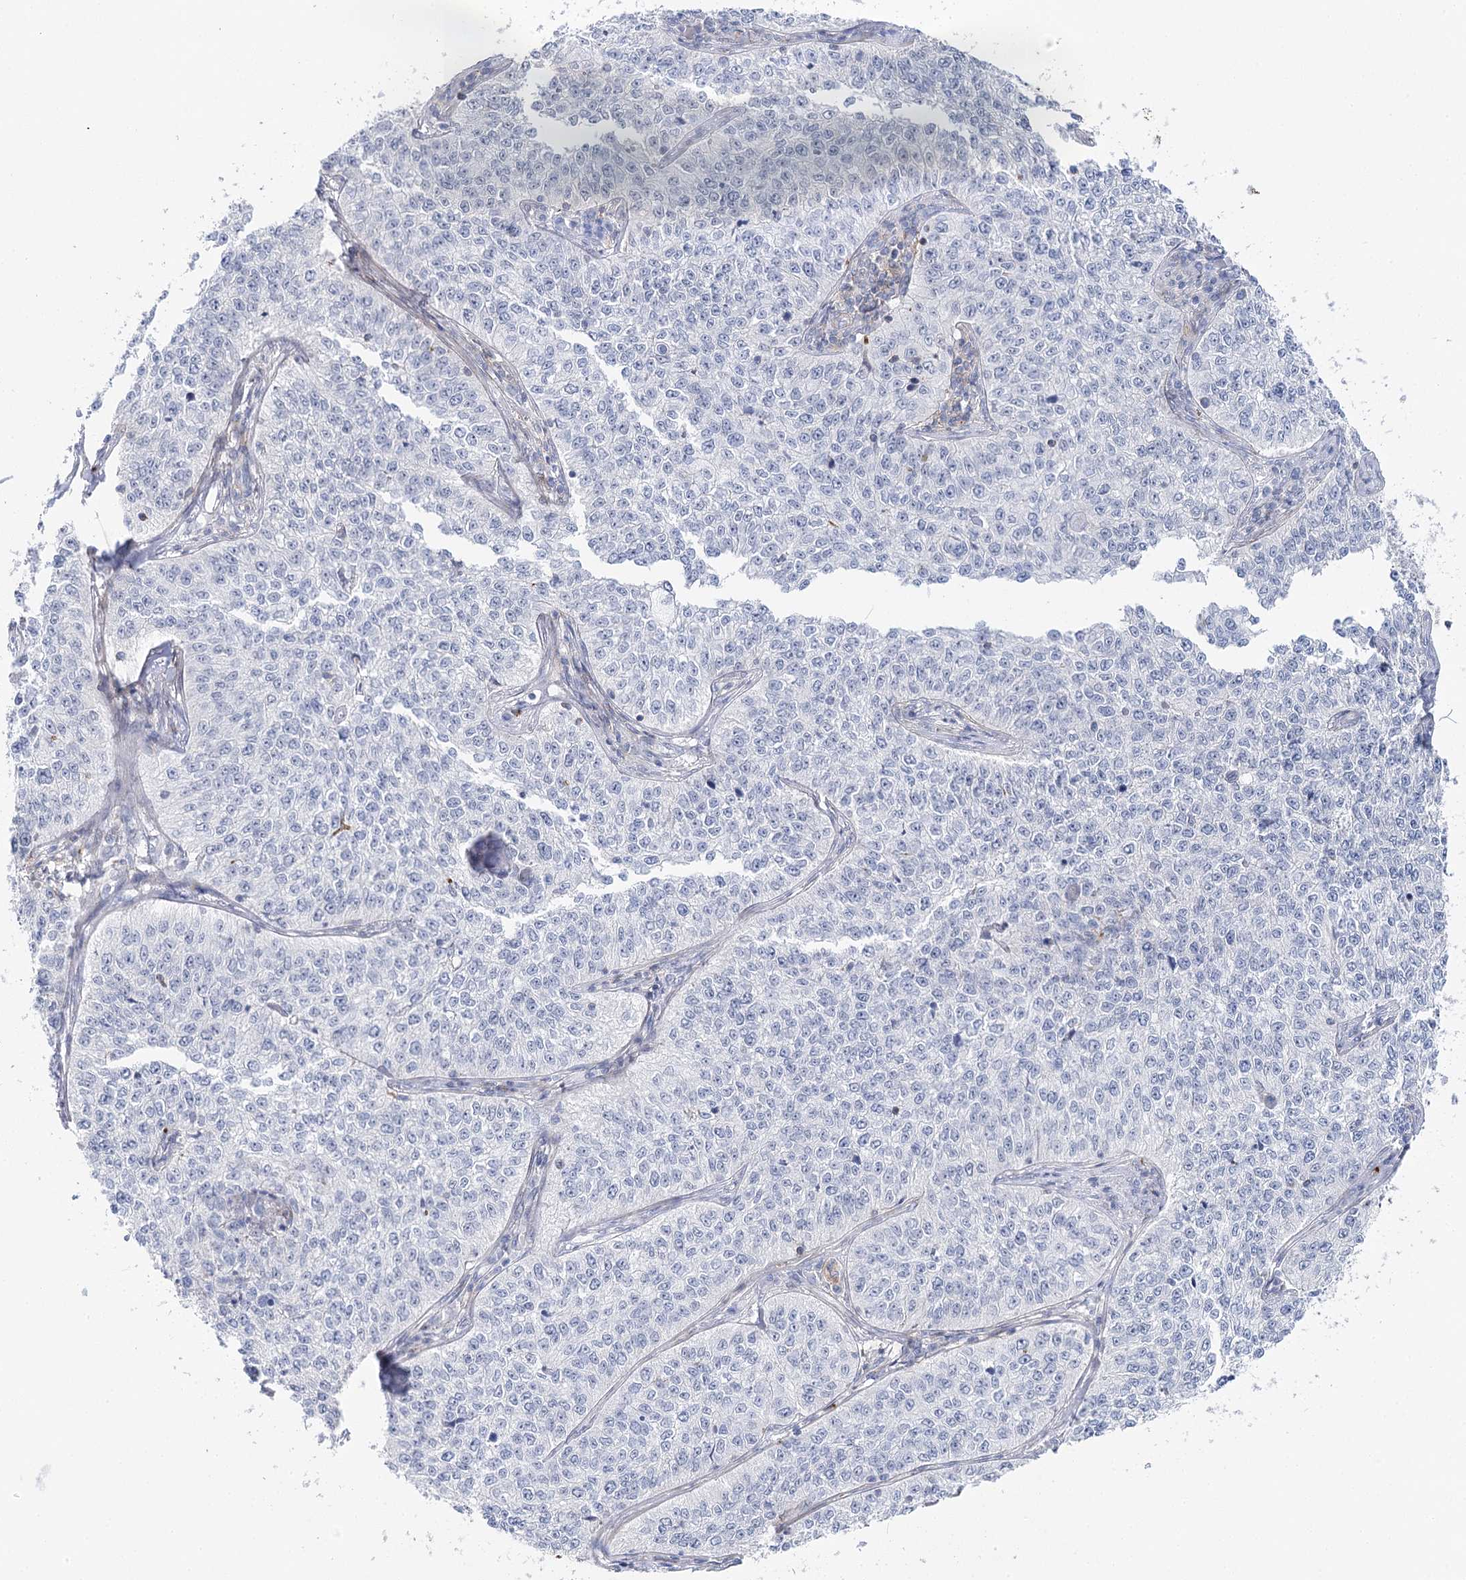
{"staining": {"intensity": "negative", "quantity": "none", "location": "none"}, "tissue": "cervical cancer", "cell_type": "Tumor cells", "image_type": "cancer", "snomed": [{"axis": "morphology", "description": "Squamous cell carcinoma, NOS"}, {"axis": "topography", "description": "Cervix"}], "caption": "DAB (3,3'-diaminobenzidine) immunohistochemical staining of cervical cancer exhibits no significant positivity in tumor cells.", "gene": "AGXT2", "patient": {"sex": "female", "age": 35}}